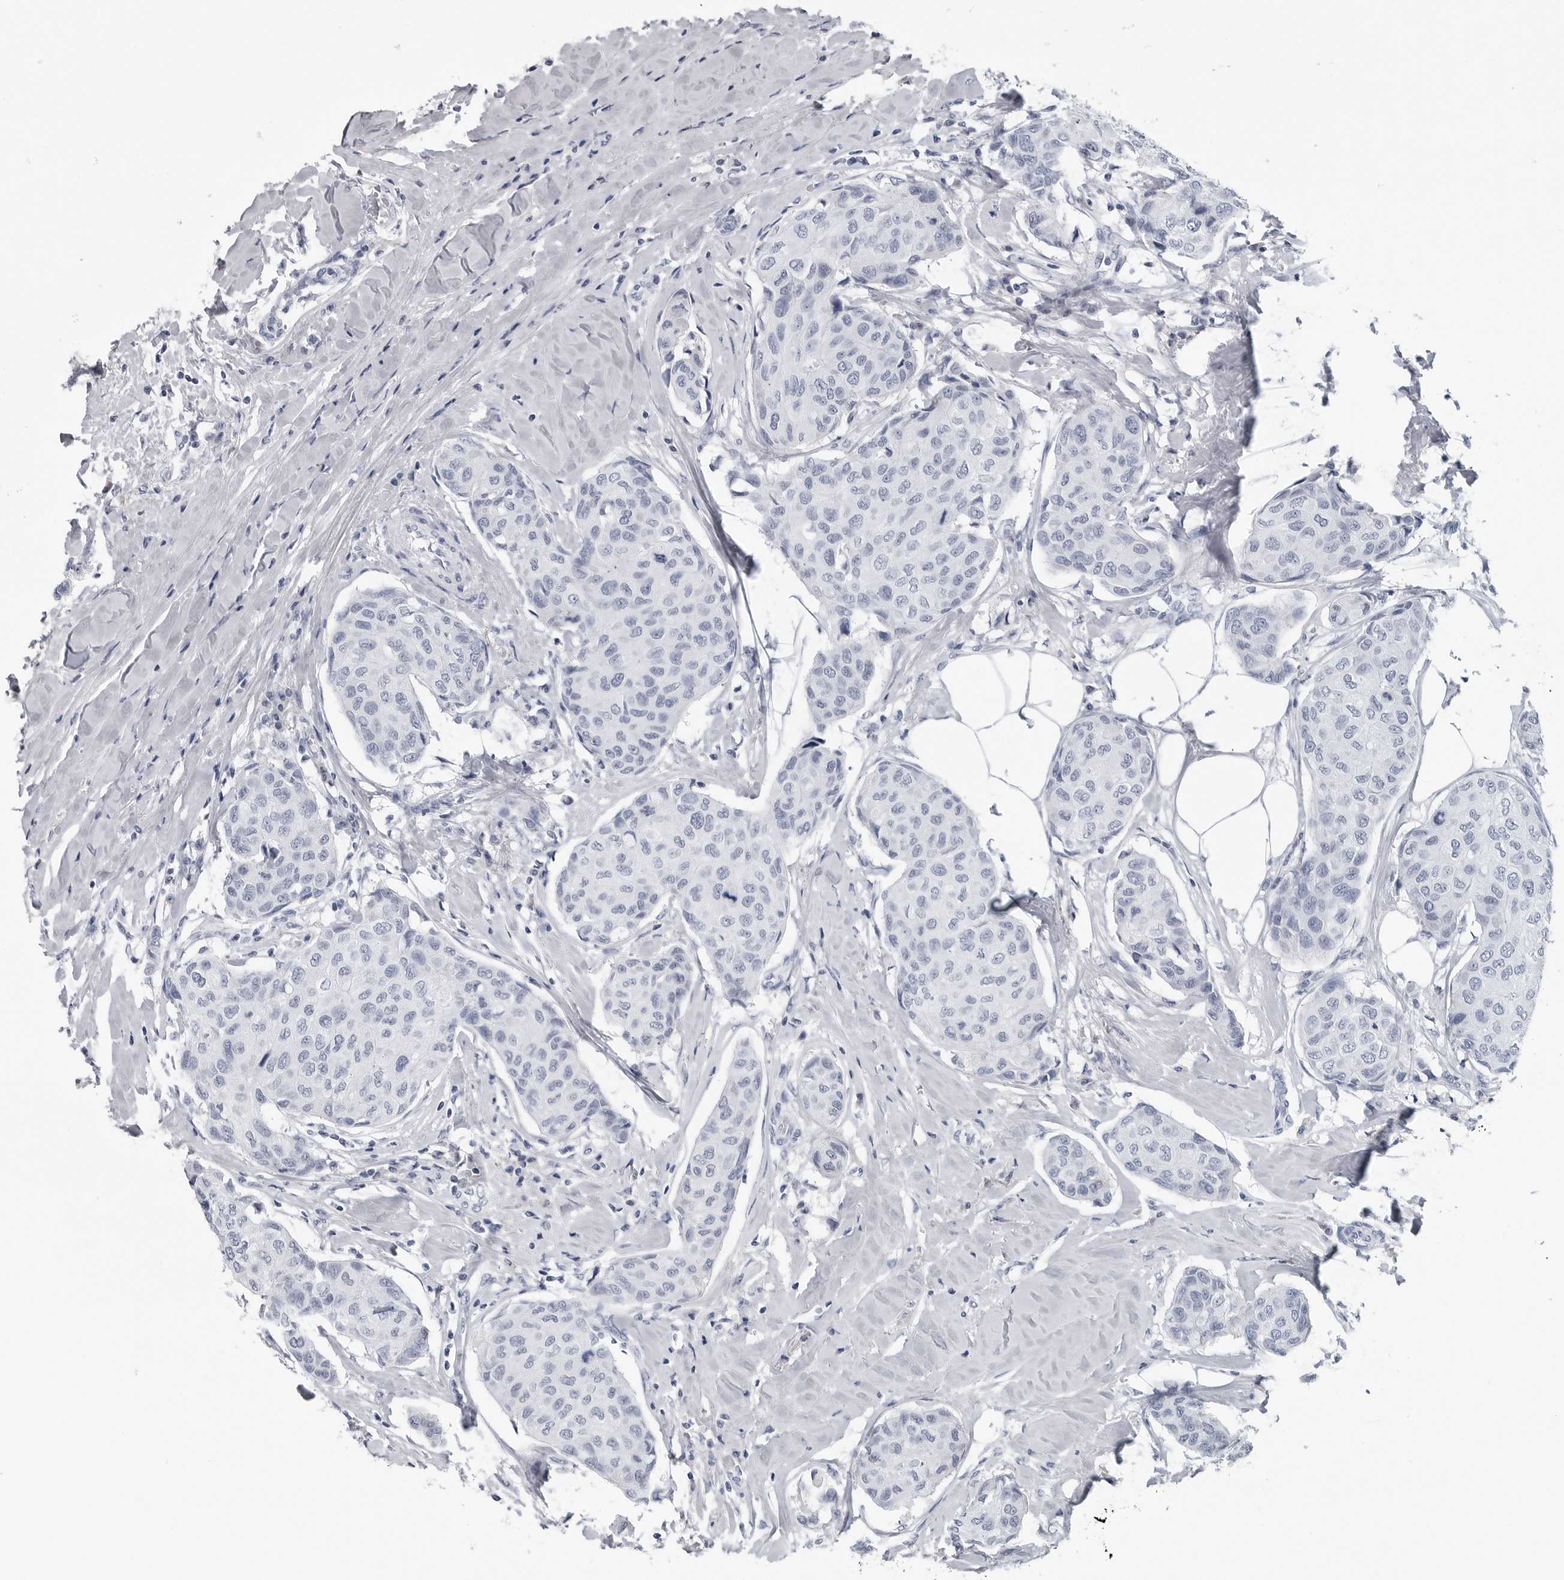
{"staining": {"intensity": "negative", "quantity": "none", "location": "none"}, "tissue": "breast cancer", "cell_type": "Tumor cells", "image_type": "cancer", "snomed": [{"axis": "morphology", "description": "Duct carcinoma"}, {"axis": "topography", "description": "Breast"}], "caption": "IHC of intraductal carcinoma (breast) reveals no expression in tumor cells.", "gene": "AMPD1", "patient": {"sex": "female", "age": 80}}